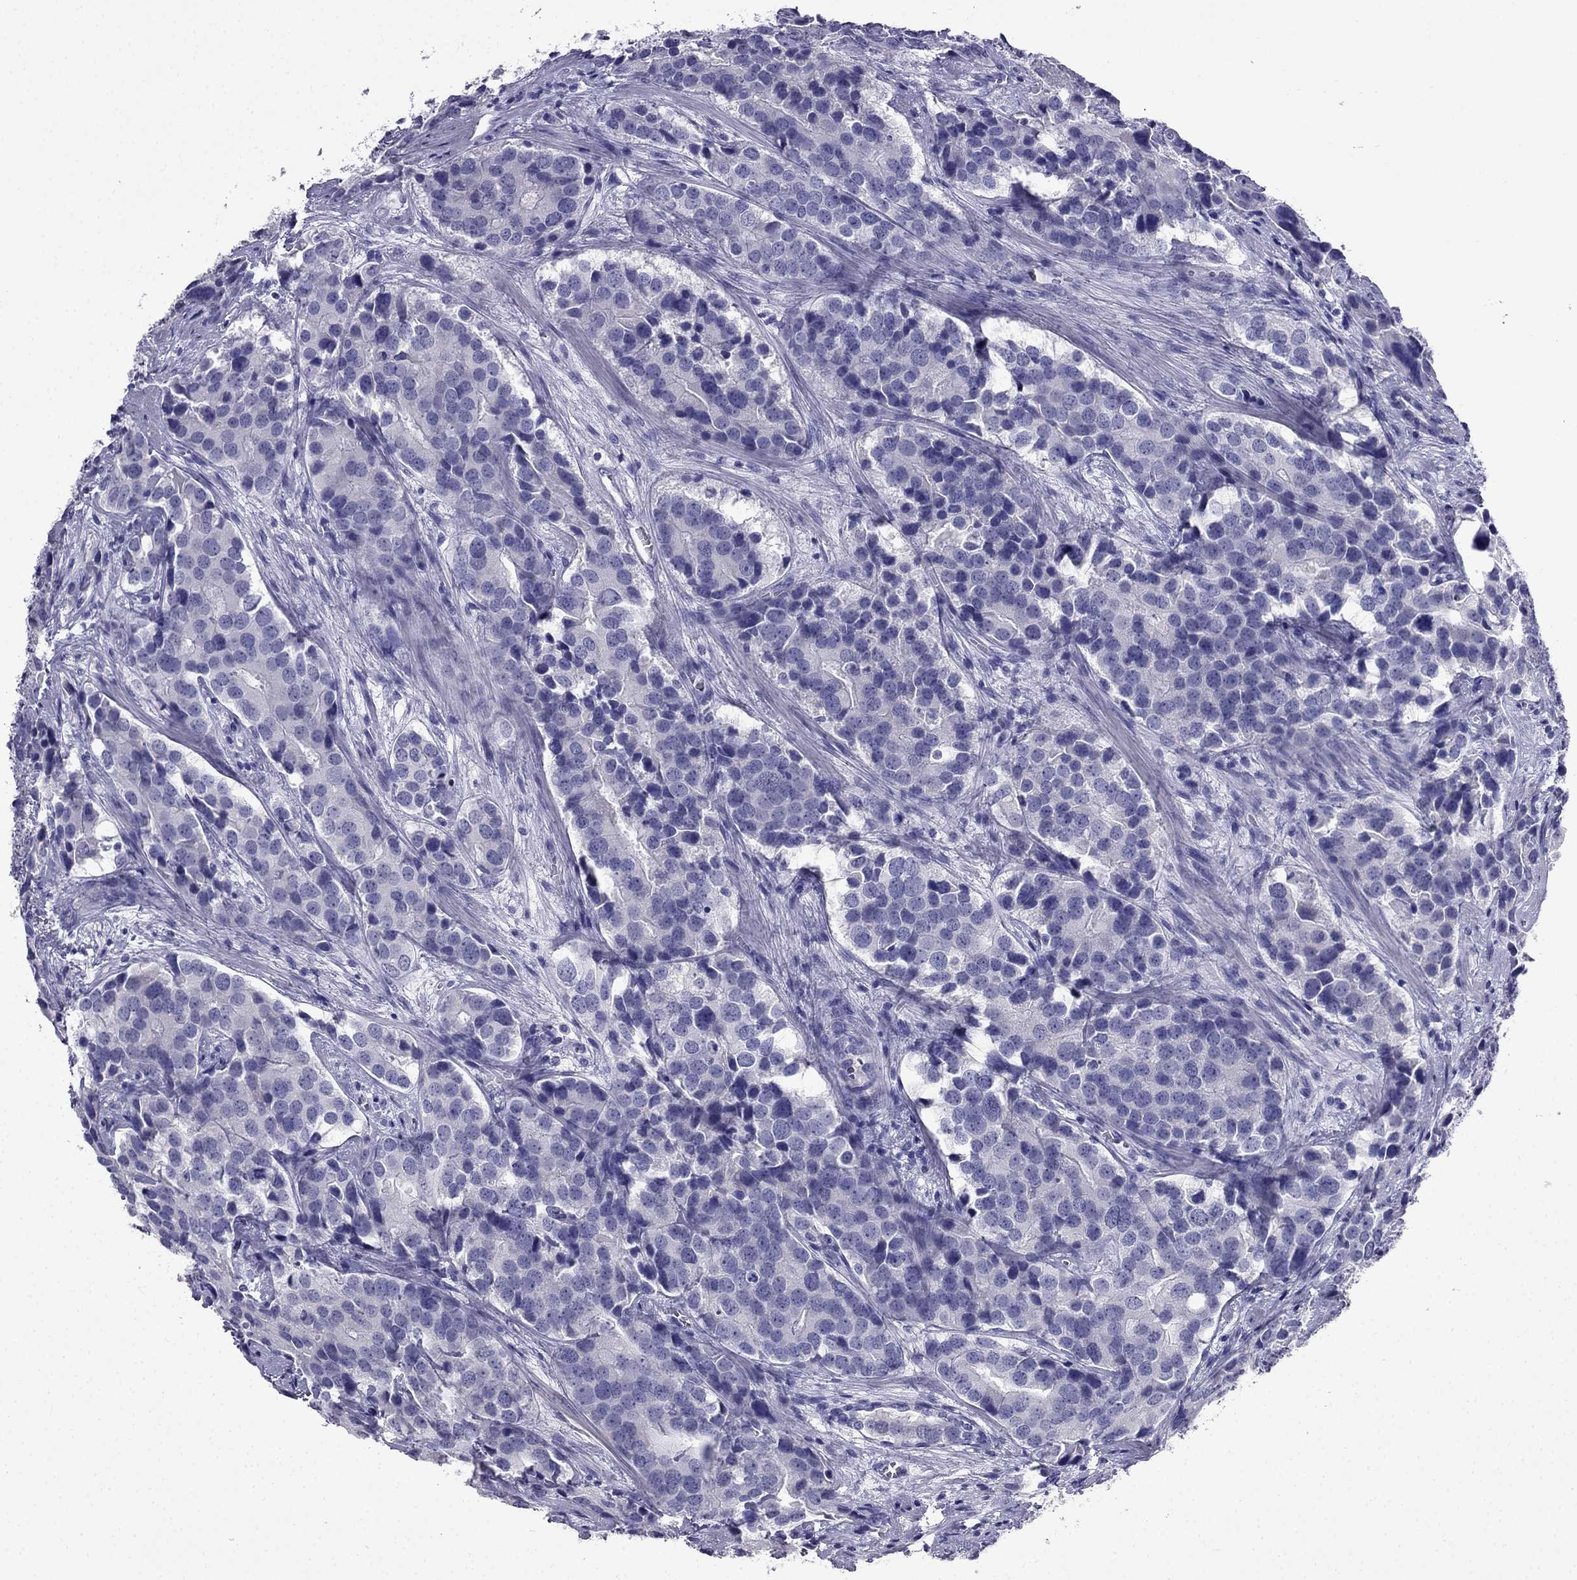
{"staining": {"intensity": "negative", "quantity": "none", "location": "none"}, "tissue": "prostate cancer", "cell_type": "Tumor cells", "image_type": "cancer", "snomed": [{"axis": "morphology", "description": "Adenocarcinoma, NOS"}, {"axis": "topography", "description": "Prostate and seminal vesicle, NOS"}], "caption": "Immunohistochemical staining of human prostate cancer (adenocarcinoma) reveals no significant positivity in tumor cells. (Immunohistochemistry, brightfield microscopy, high magnification).", "gene": "CDHR4", "patient": {"sex": "male", "age": 63}}